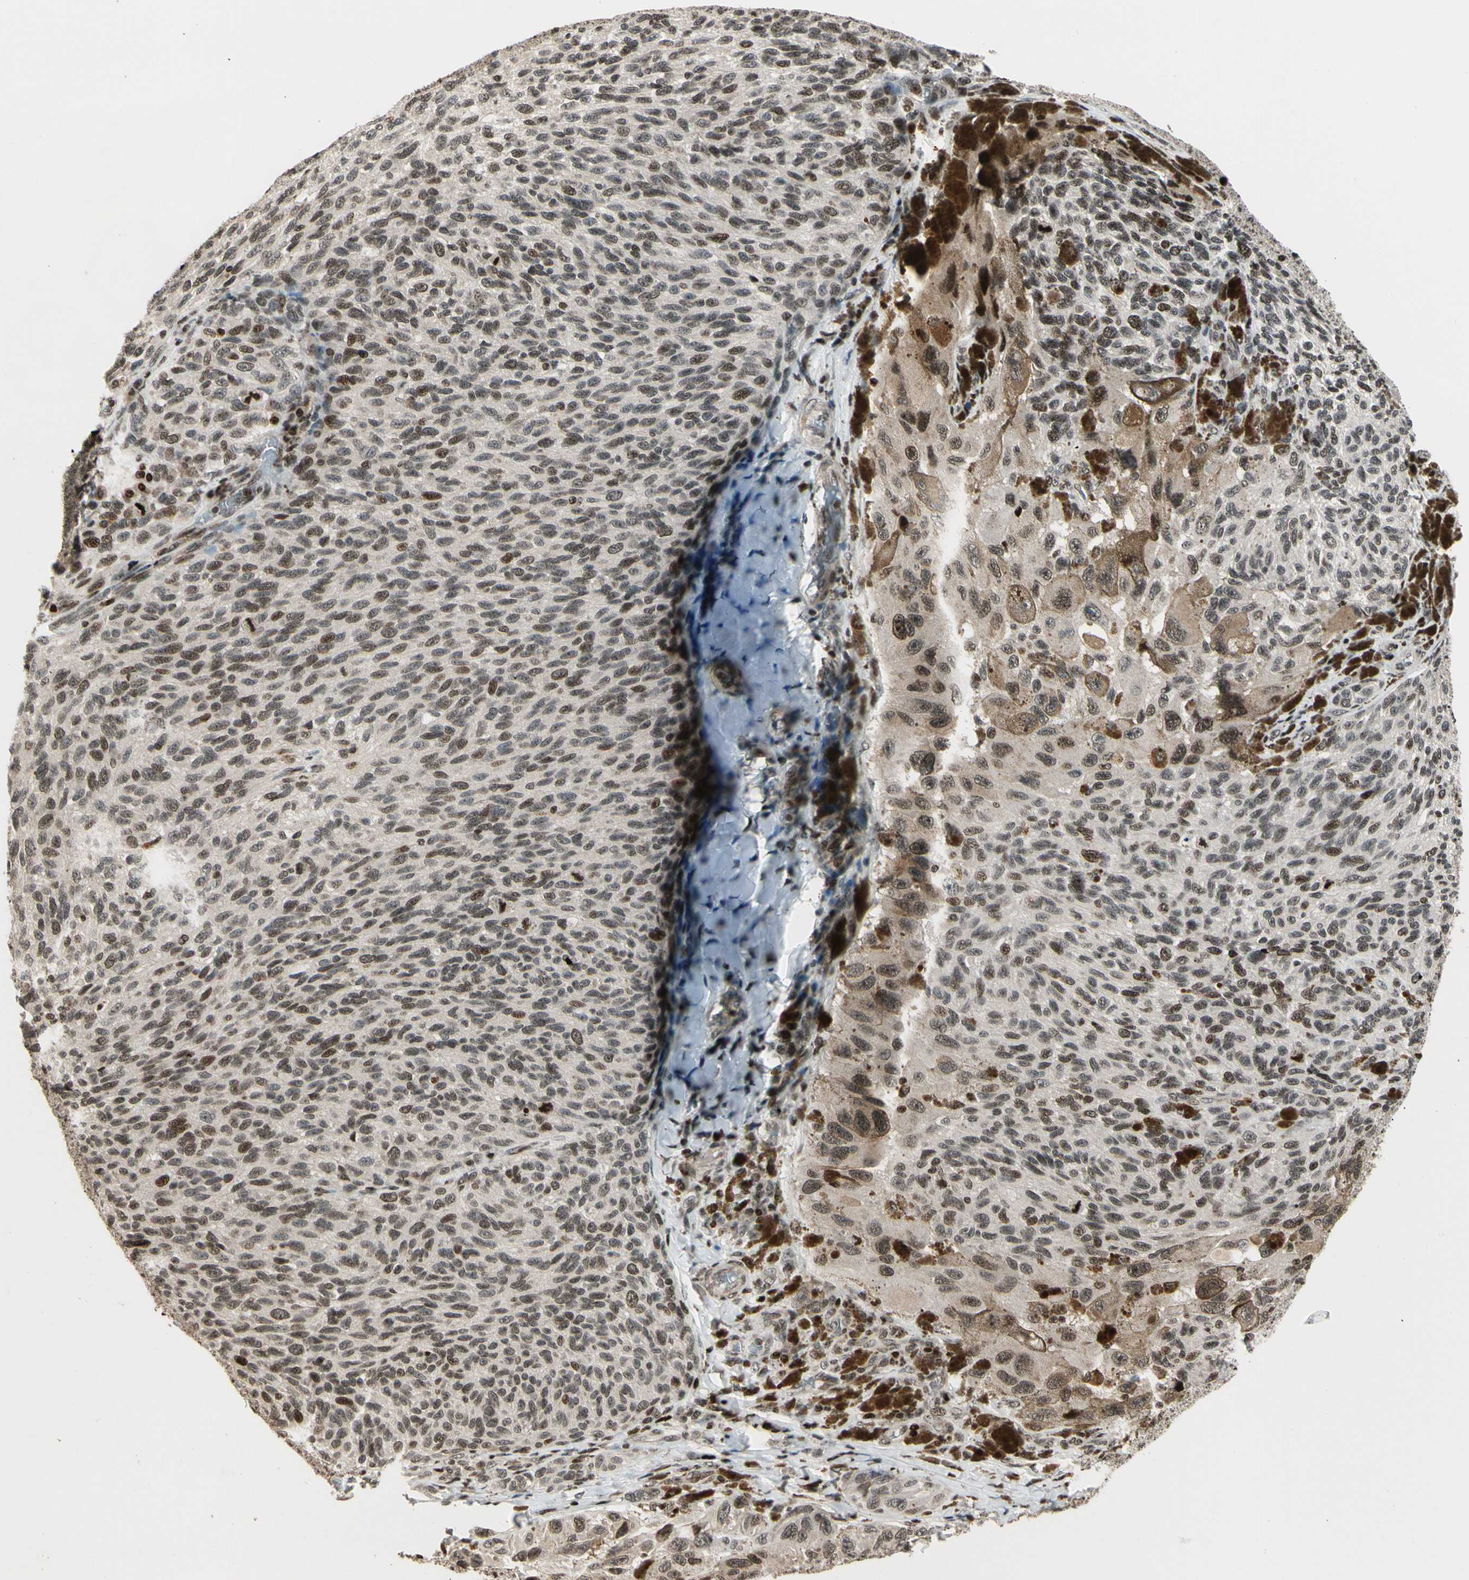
{"staining": {"intensity": "moderate", "quantity": ">75%", "location": "nuclear"}, "tissue": "melanoma", "cell_type": "Tumor cells", "image_type": "cancer", "snomed": [{"axis": "morphology", "description": "Malignant melanoma, NOS"}, {"axis": "topography", "description": "Skin"}], "caption": "Protein positivity by immunohistochemistry reveals moderate nuclear staining in approximately >75% of tumor cells in melanoma.", "gene": "TSHZ3", "patient": {"sex": "female", "age": 73}}